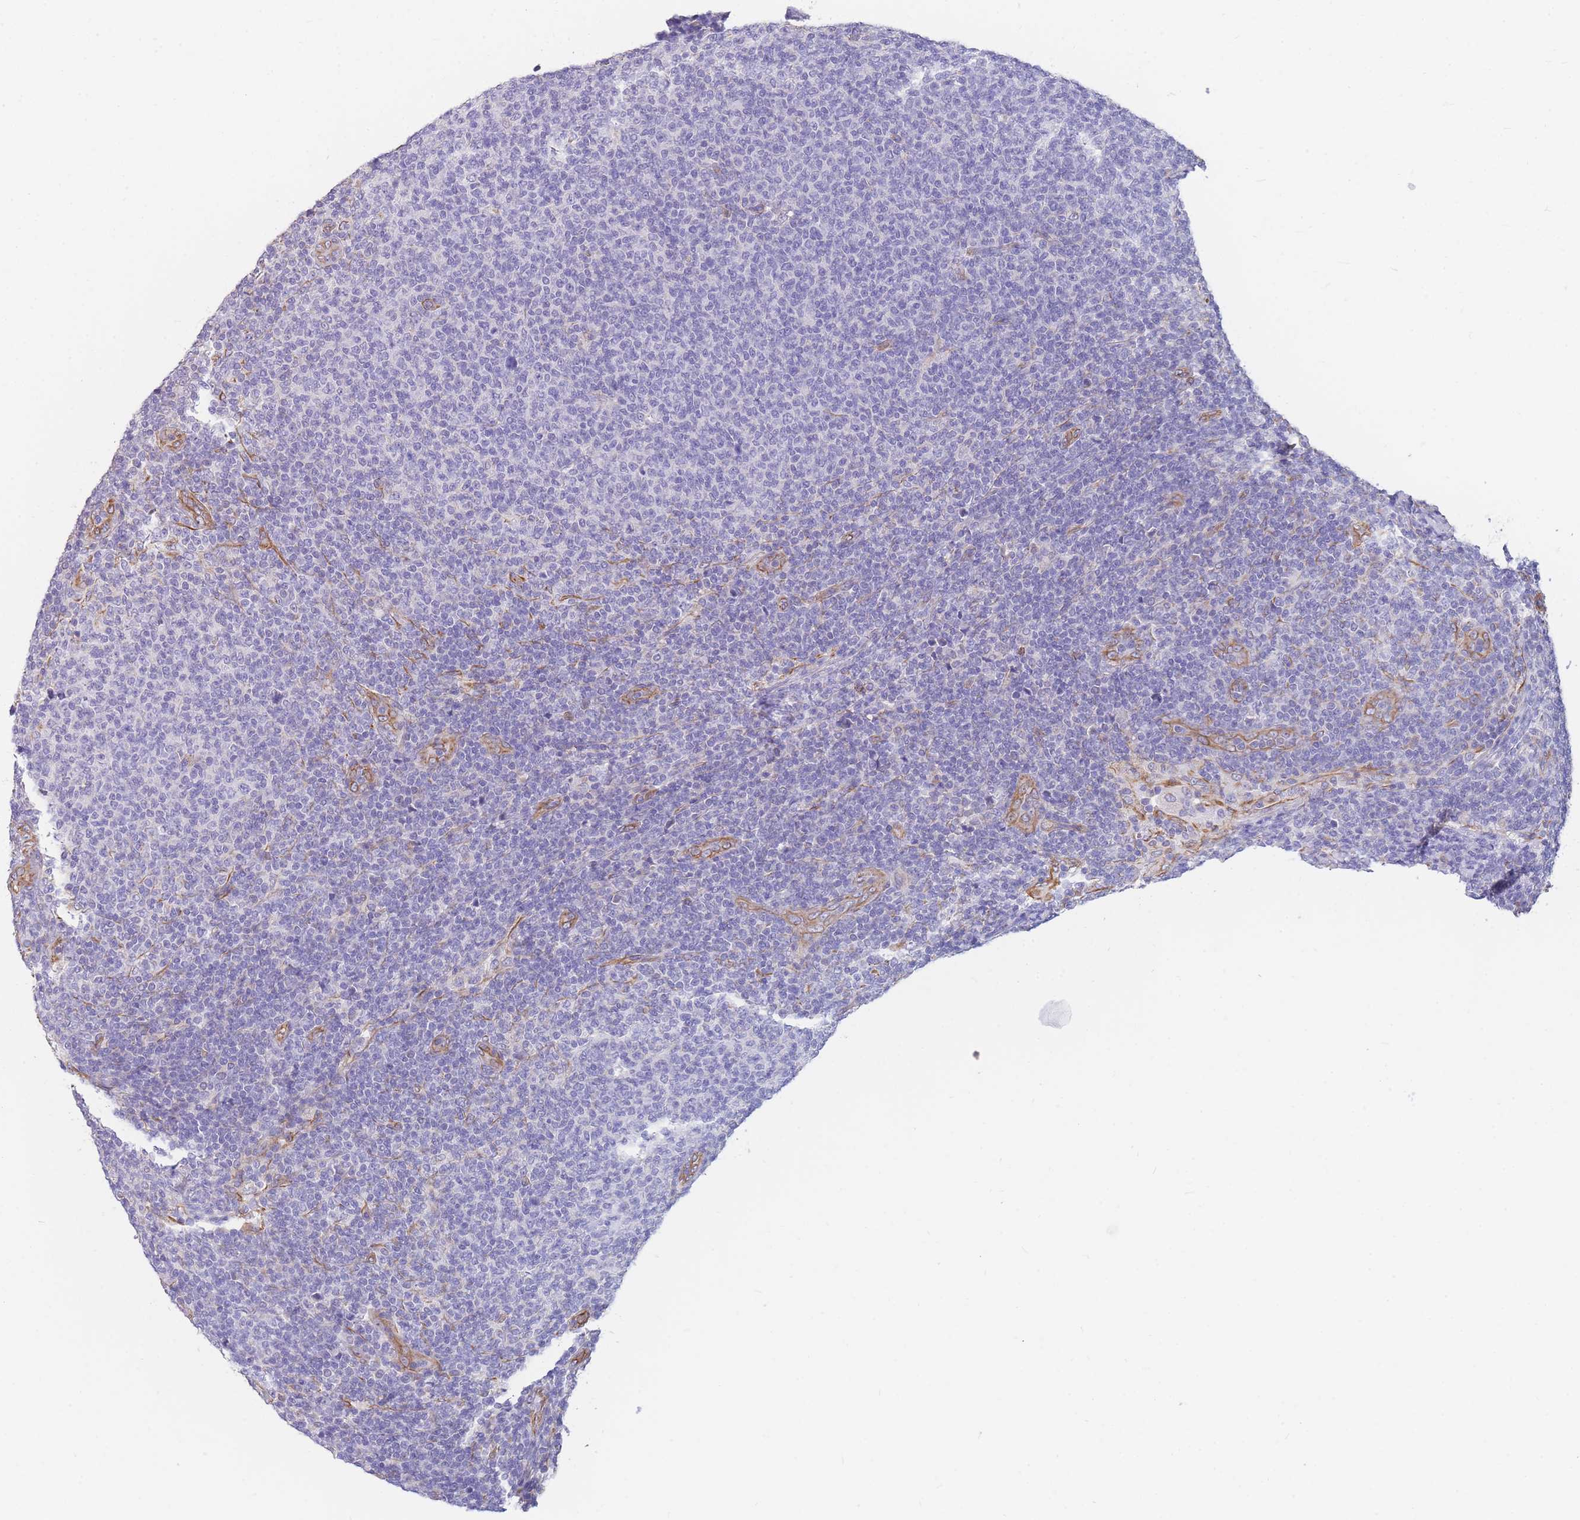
{"staining": {"intensity": "negative", "quantity": "none", "location": "none"}, "tissue": "lymphoma", "cell_type": "Tumor cells", "image_type": "cancer", "snomed": [{"axis": "morphology", "description": "Malignant lymphoma, non-Hodgkin's type, Low grade"}, {"axis": "topography", "description": "Lymph node"}], "caption": "An image of human malignant lymphoma, non-Hodgkin's type (low-grade) is negative for staining in tumor cells.", "gene": "ANKRD53", "patient": {"sex": "male", "age": 66}}